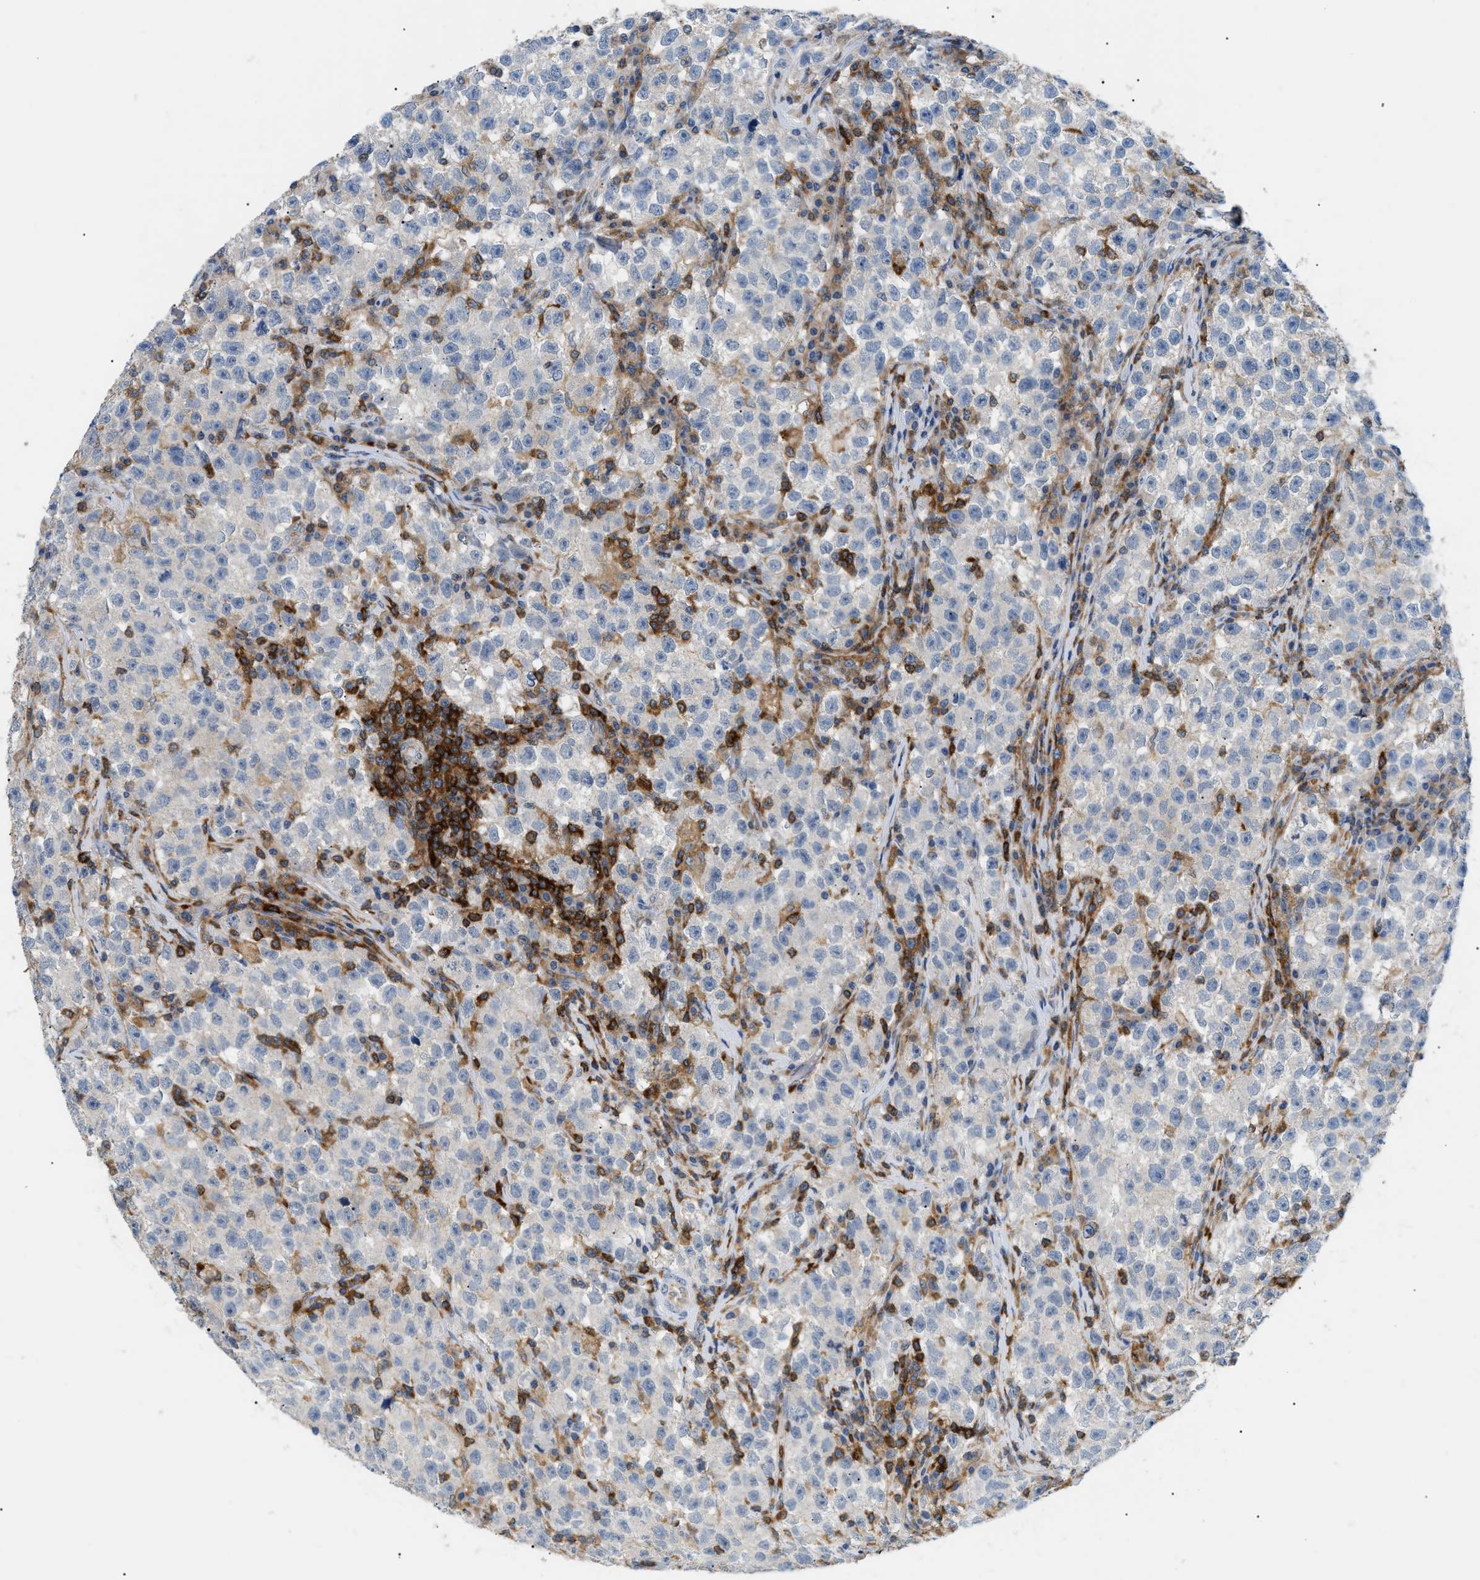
{"staining": {"intensity": "negative", "quantity": "none", "location": "none"}, "tissue": "testis cancer", "cell_type": "Tumor cells", "image_type": "cancer", "snomed": [{"axis": "morphology", "description": "Seminoma, NOS"}, {"axis": "topography", "description": "Testis"}], "caption": "DAB (3,3'-diaminobenzidine) immunohistochemical staining of seminoma (testis) demonstrates no significant positivity in tumor cells. (DAB immunohistochemistry (IHC), high magnification).", "gene": "INPP5D", "patient": {"sex": "male", "age": 22}}